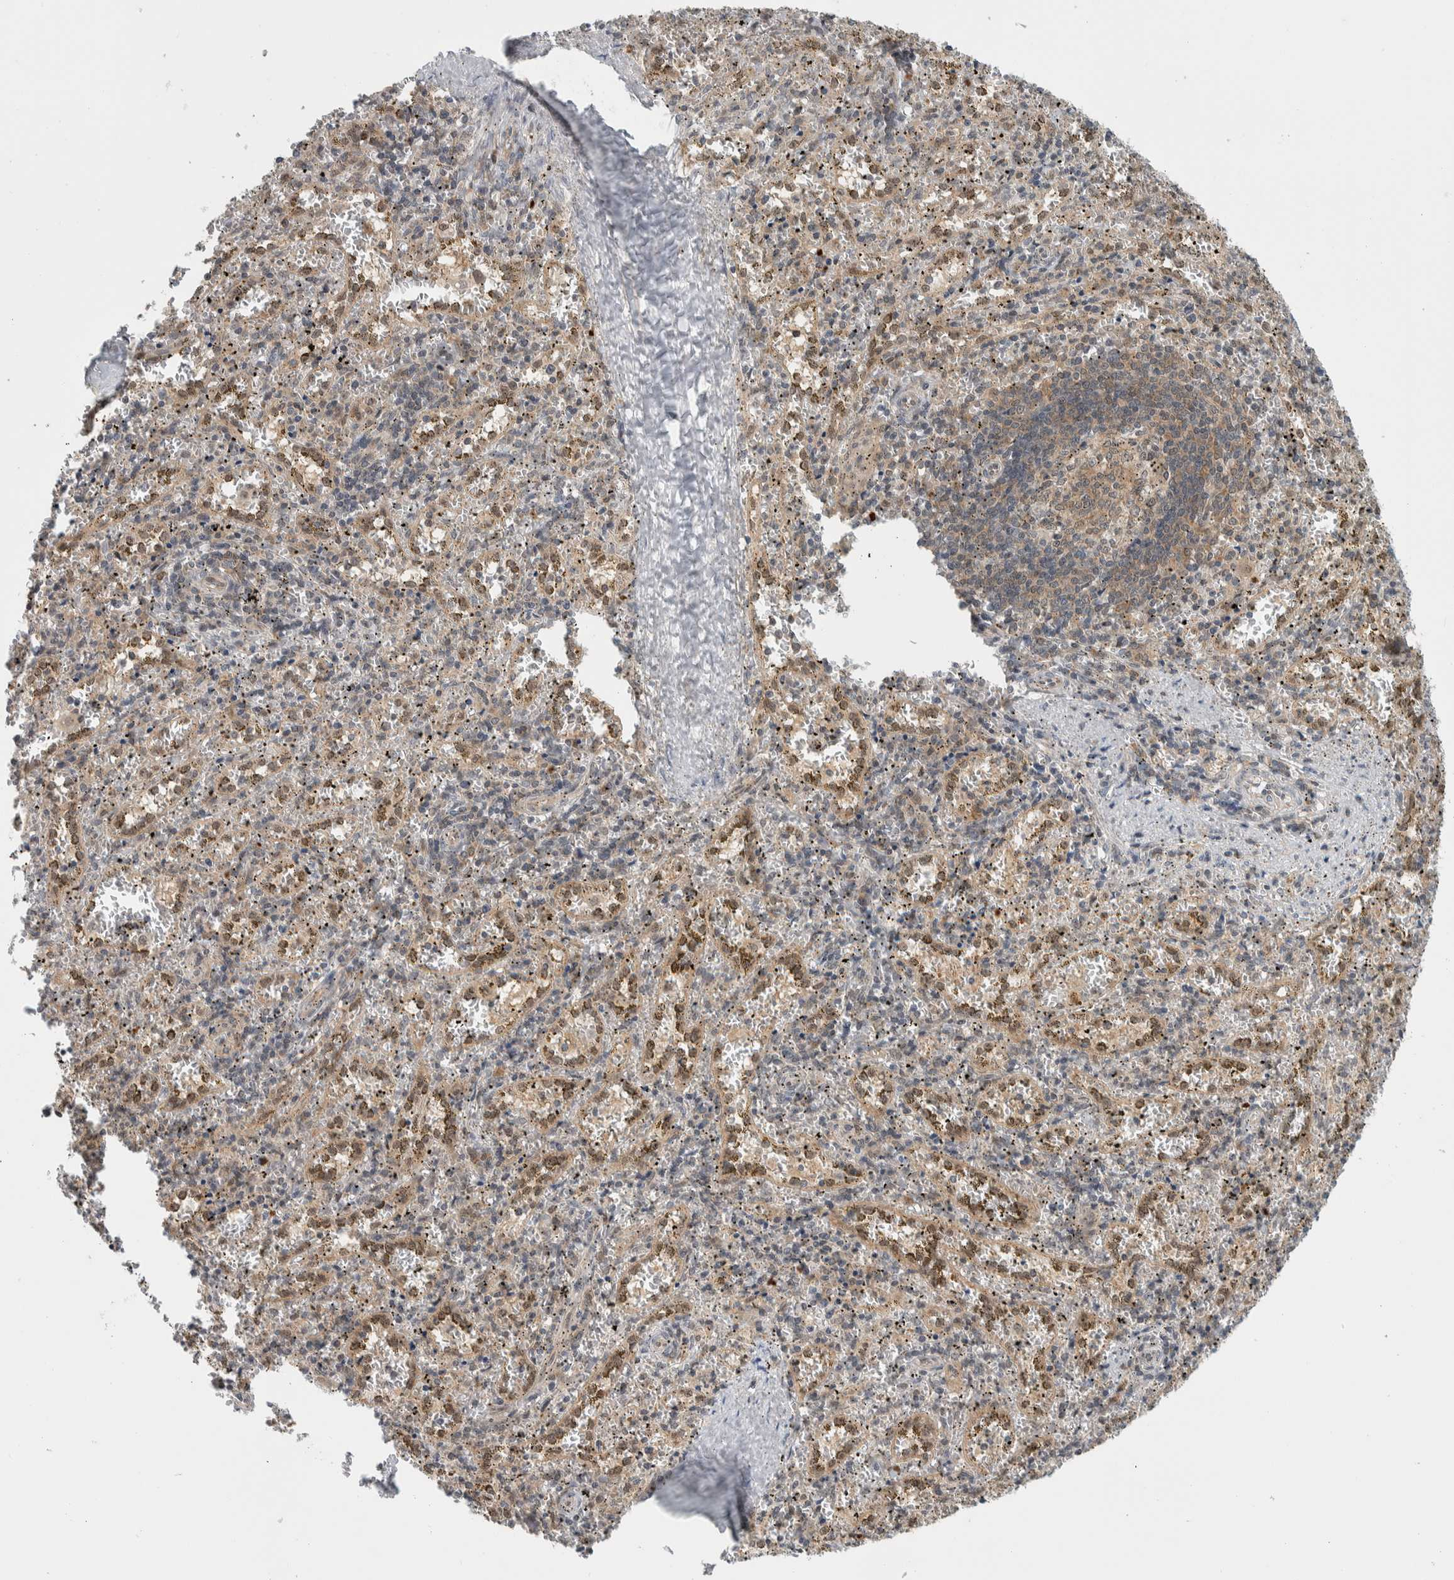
{"staining": {"intensity": "weak", "quantity": "25%-75%", "location": "cytoplasmic/membranous"}, "tissue": "spleen", "cell_type": "Cells in red pulp", "image_type": "normal", "snomed": [{"axis": "morphology", "description": "Normal tissue, NOS"}, {"axis": "topography", "description": "Spleen"}], "caption": "Immunohistochemistry (IHC) of unremarkable spleen reveals low levels of weak cytoplasmic/membranous staining in about 25%-75% of cells in red pulp.", "gene": "CCDC43", "patient": {"sex": "male", "age": 11}}